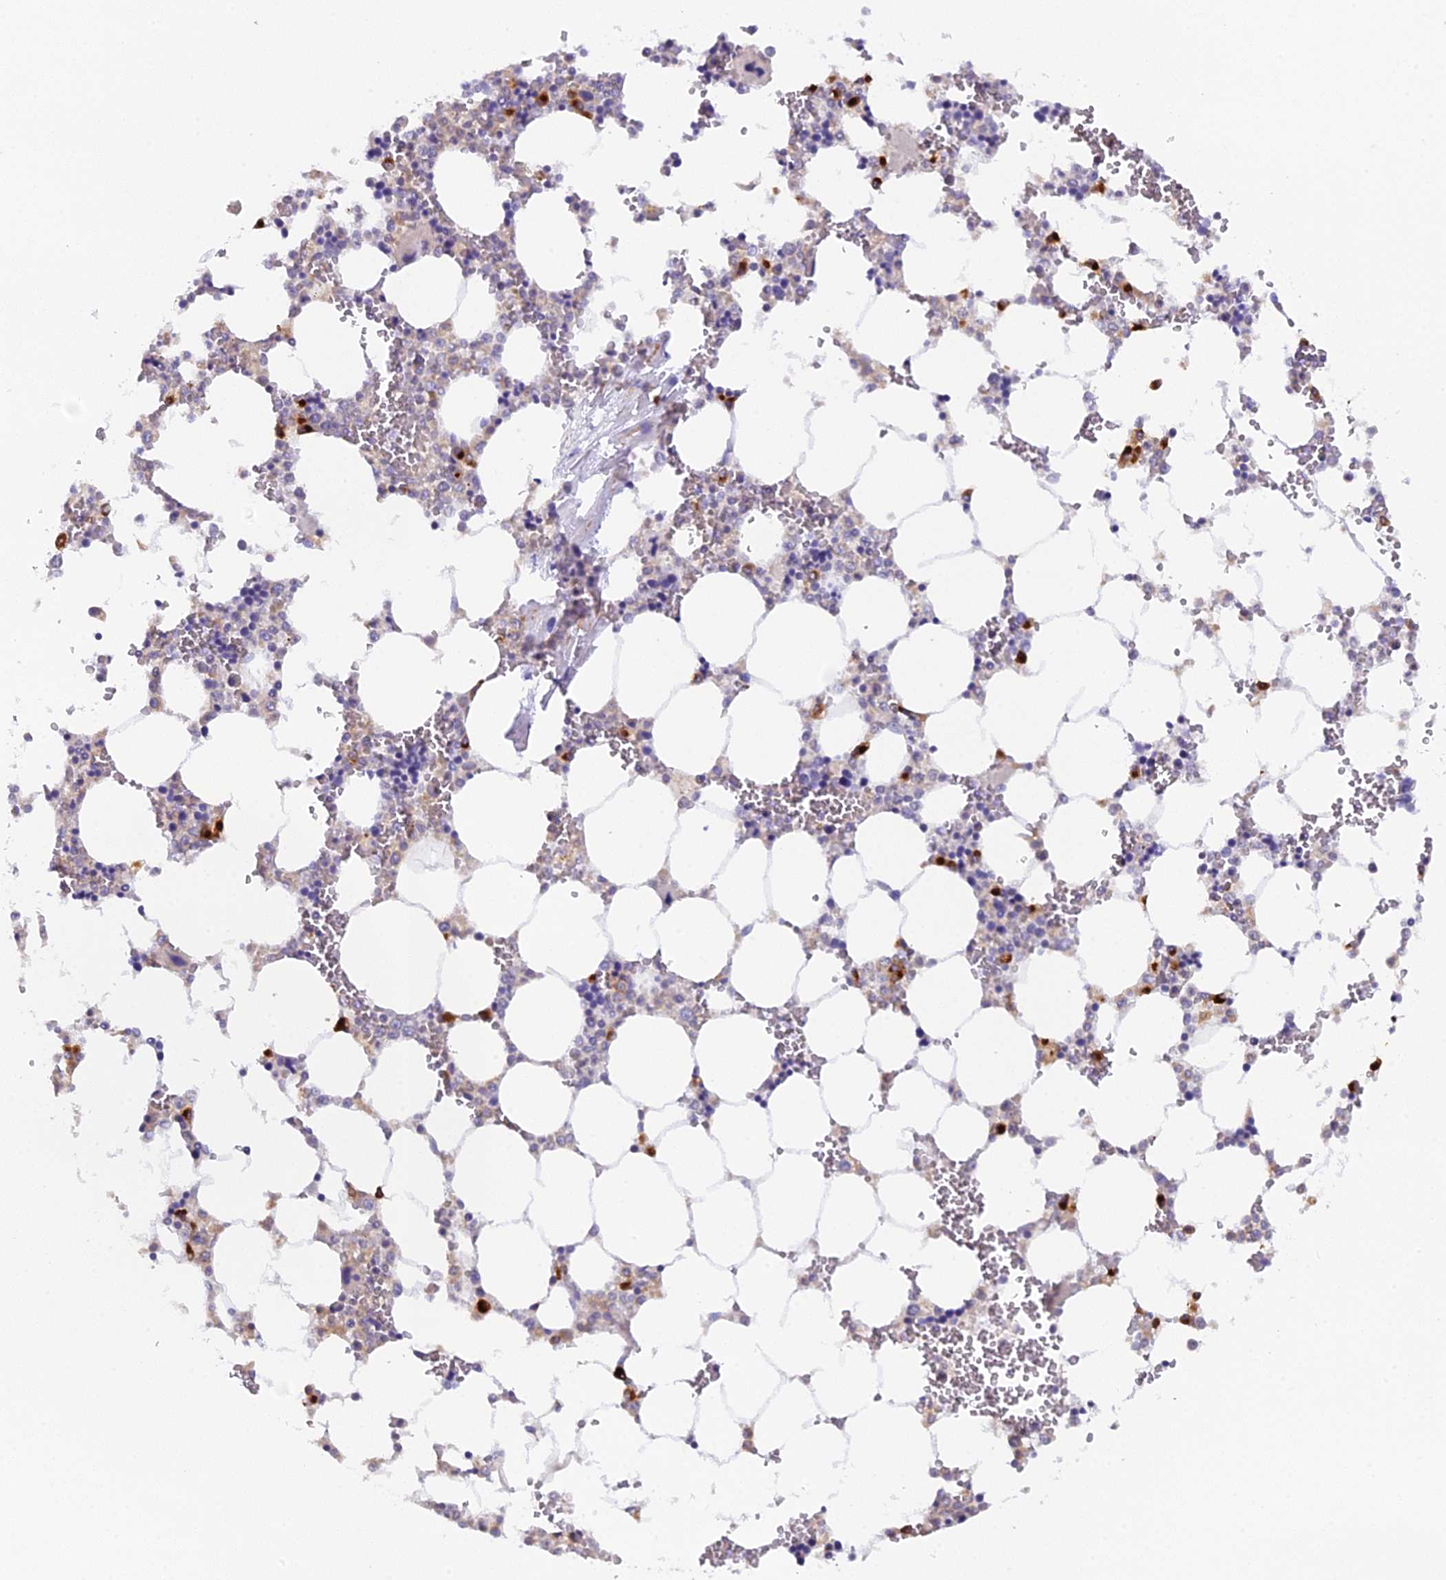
{"staining": {"intensity": "strong", "quantity": "<25%", "location": "cytoplasmic/membranous"}, "tissue": "bone marrow", "cell_type": "Hematopoietic cells", "image_type": "normal", "snomed": [{"axis": "morphology", "description": "Normal tissue, NOS"}, {"axis": "topography", "description": "Bone marrow"}], "caption": "Normal bone marrow shows strong cytoplasmic/membranous expression in about <25% of hematopoietic cells, visualized by immunohistochemistry. Nuclei are stained in blue.", "gene": "SNX17", "patient": {"sex": "male", "age": 64}}